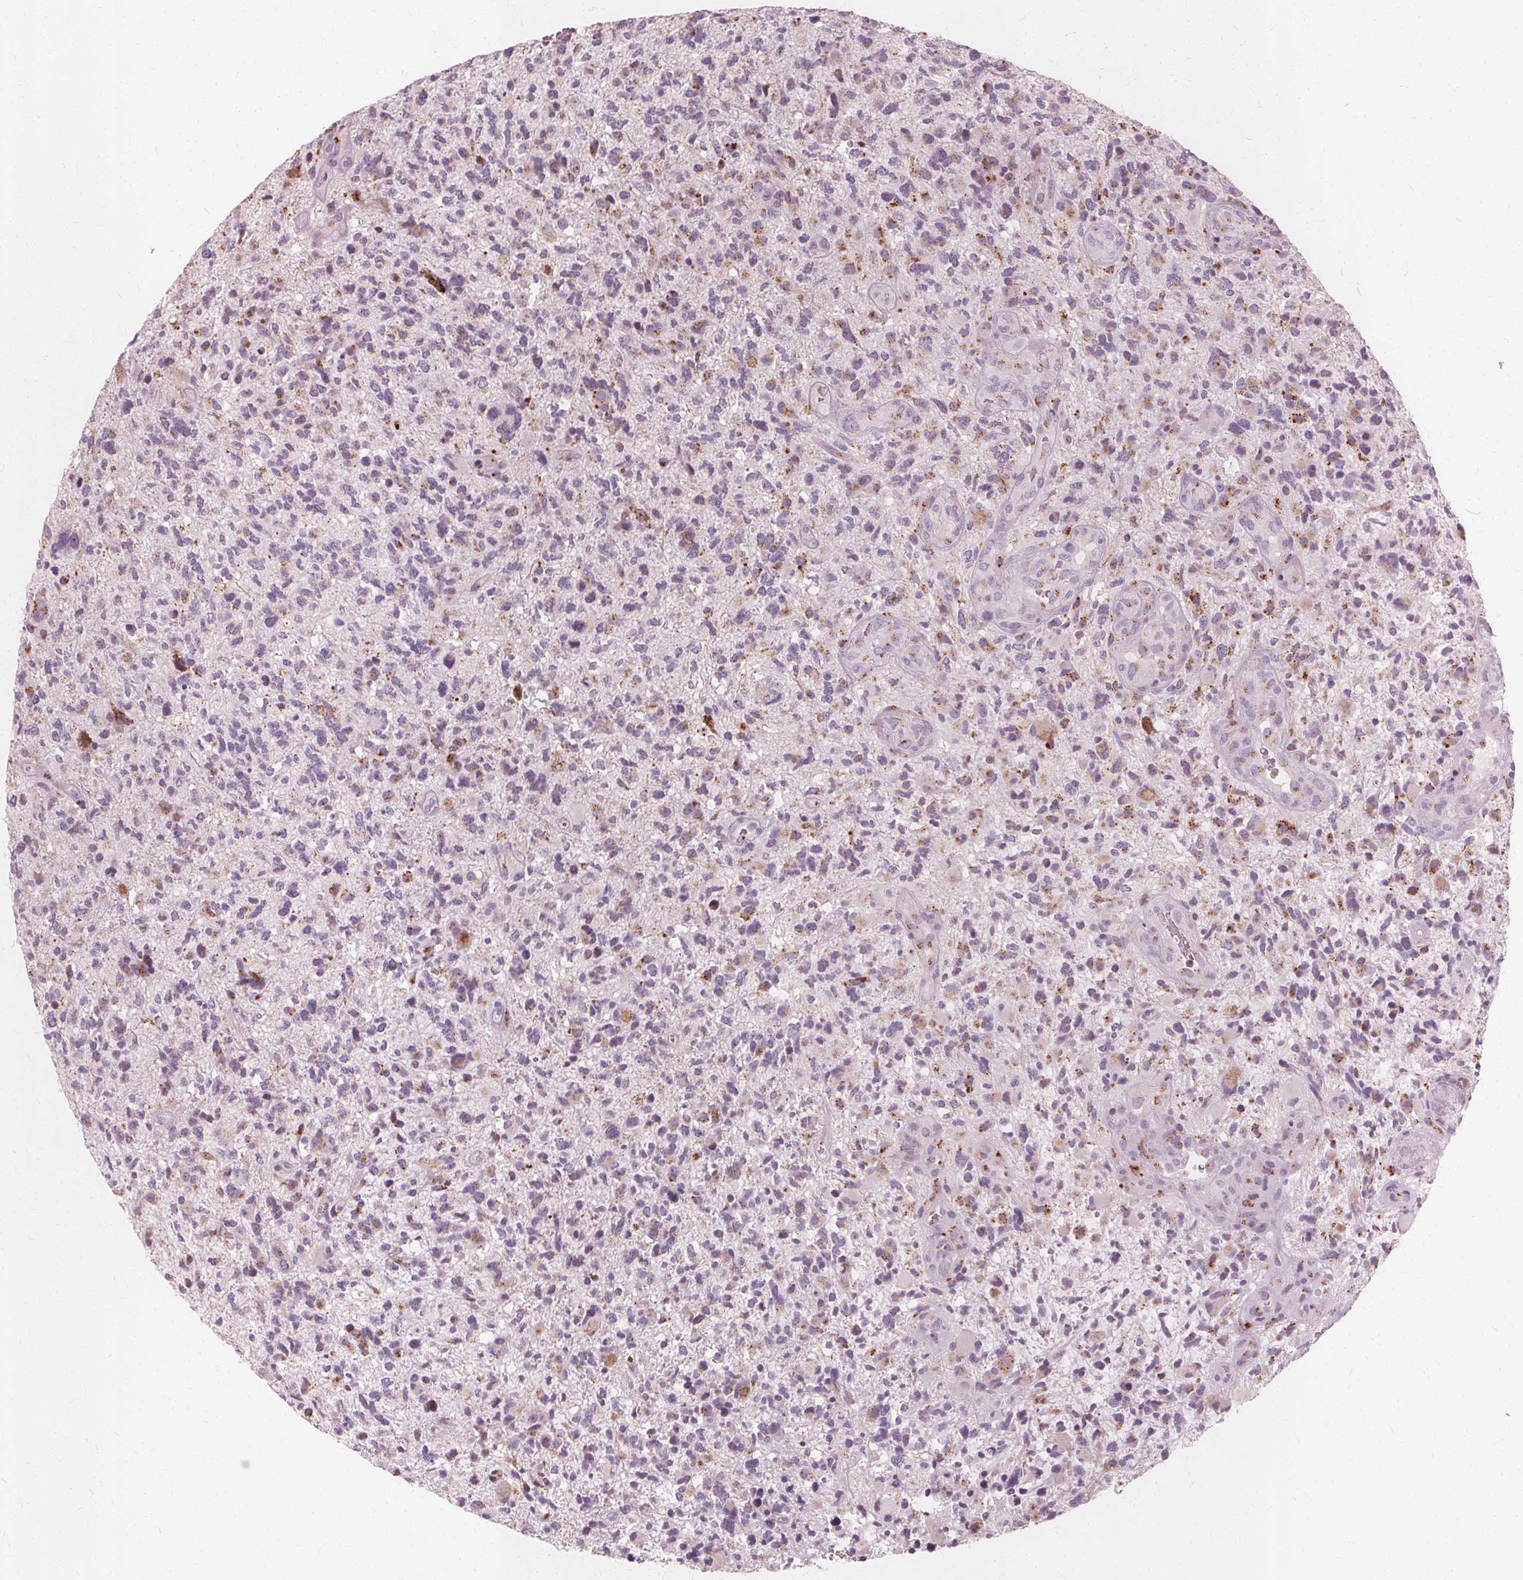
{"staining": {"intensity": "moderate", "quantity": "<25%", "location": "cytoplasmic/membranous"}, "tissue": "glioma", "cell_type": "Tumor cells", "image_type": "cancer", "snomed": [{"axis": "morphology", "description": "Glioma, malignant, High grade"}, {"axis": "topography", "description": "Brain"}], "caption": "Human glioma stained with a brown dye shows moderate cytoplasmic/membranous positive staining in approximately <25% of tumor cells.", "gene": "DNASE2", "patient": {"sex": "female", "age": 71}}